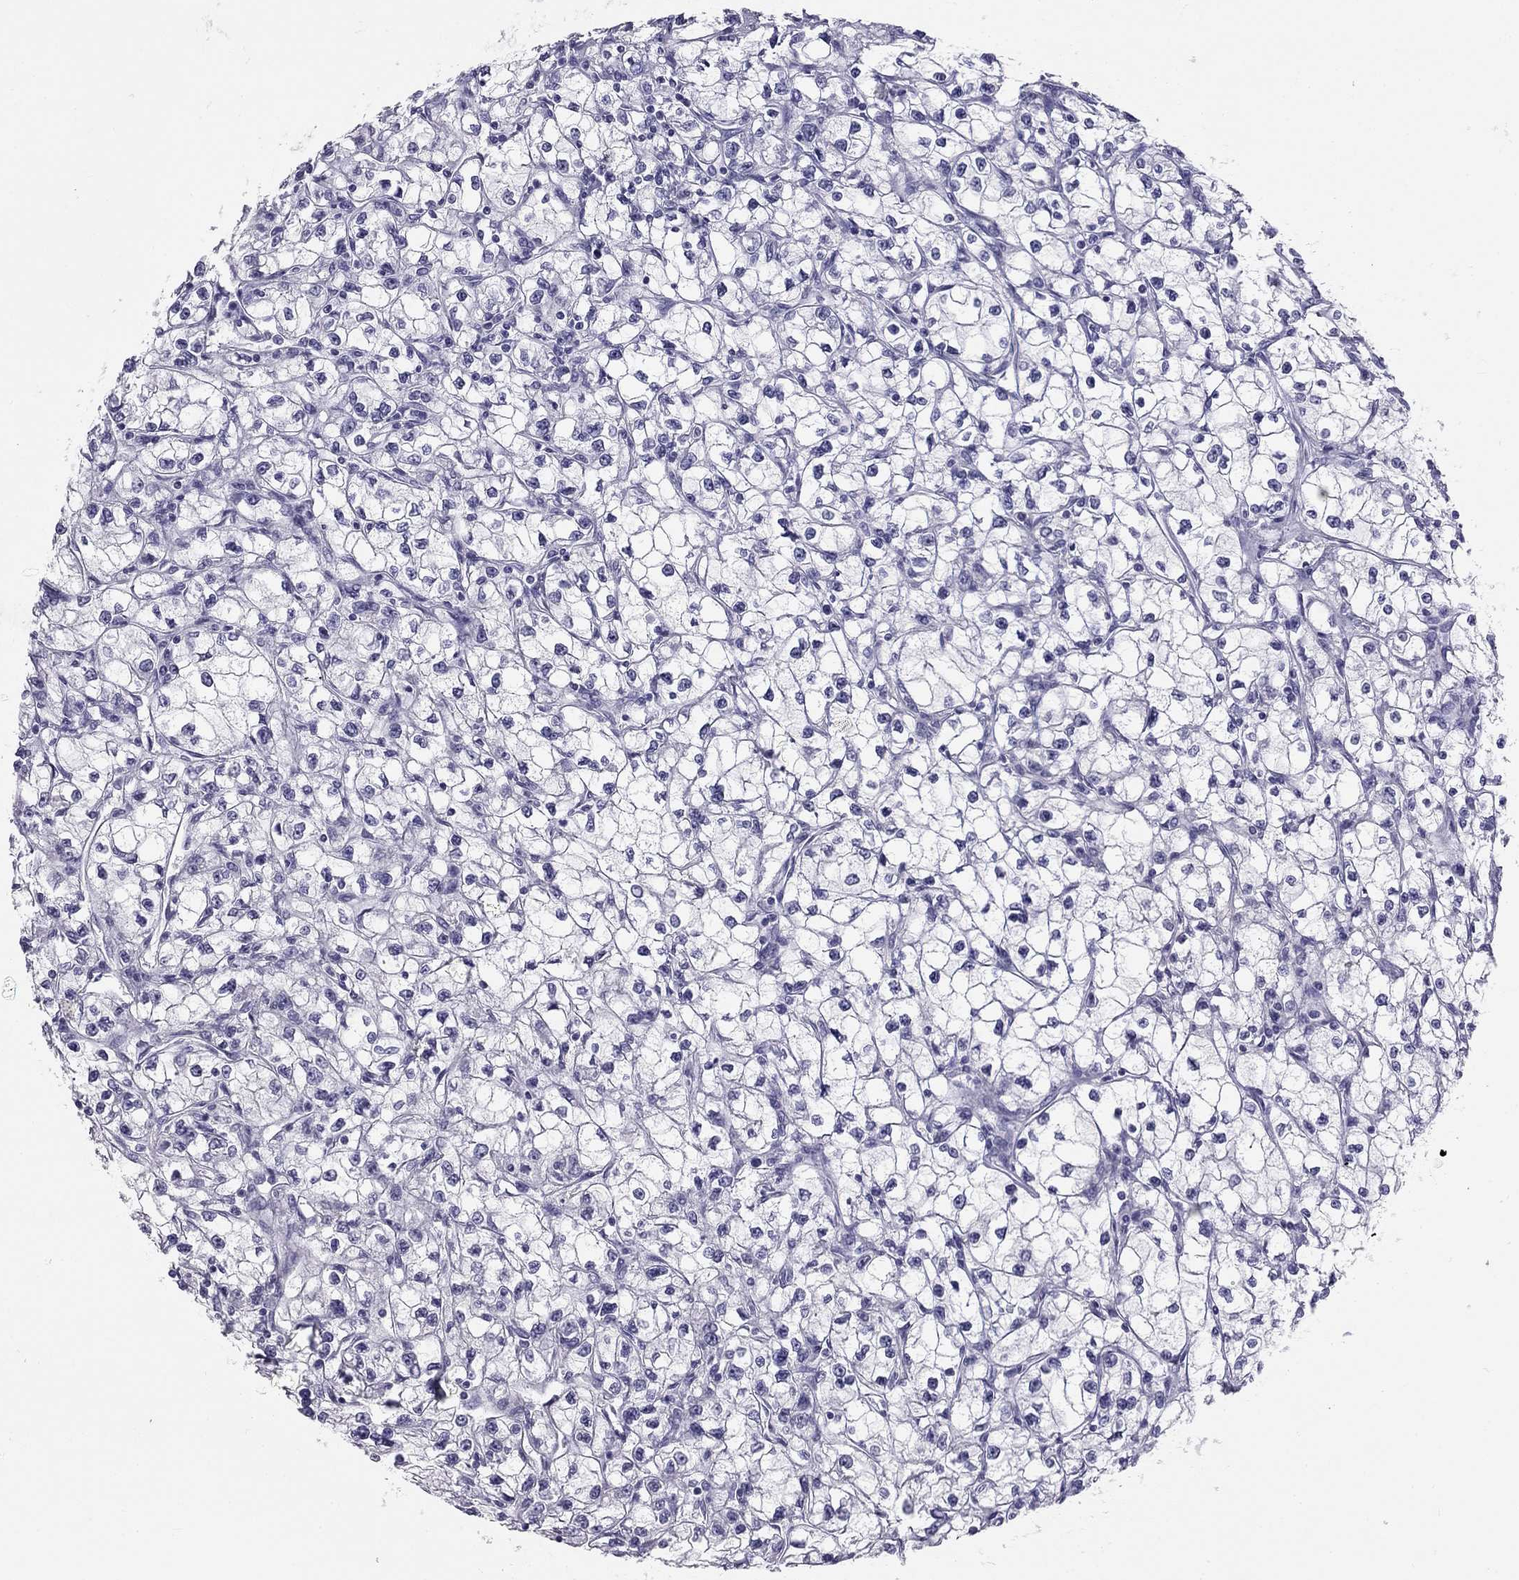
{"staining": {"intensity": "negative", "quantity": "none", "location": "none"}, "tissue": "renal cancer", "cell_type": "Tumor cells", "image_type": "cancer", "snomed": [{"axis": "morphology", "description": "Adenocarcinoma, NOS"}, {"axis": "topography", "description": "Kidney"}], "caption": "This is an immunohistochemistry histopathology image of human renal cancer. There is no staining in tumor cells.", "gene": "KLRG1", "patient": {"sex": "male", "age": 67}}